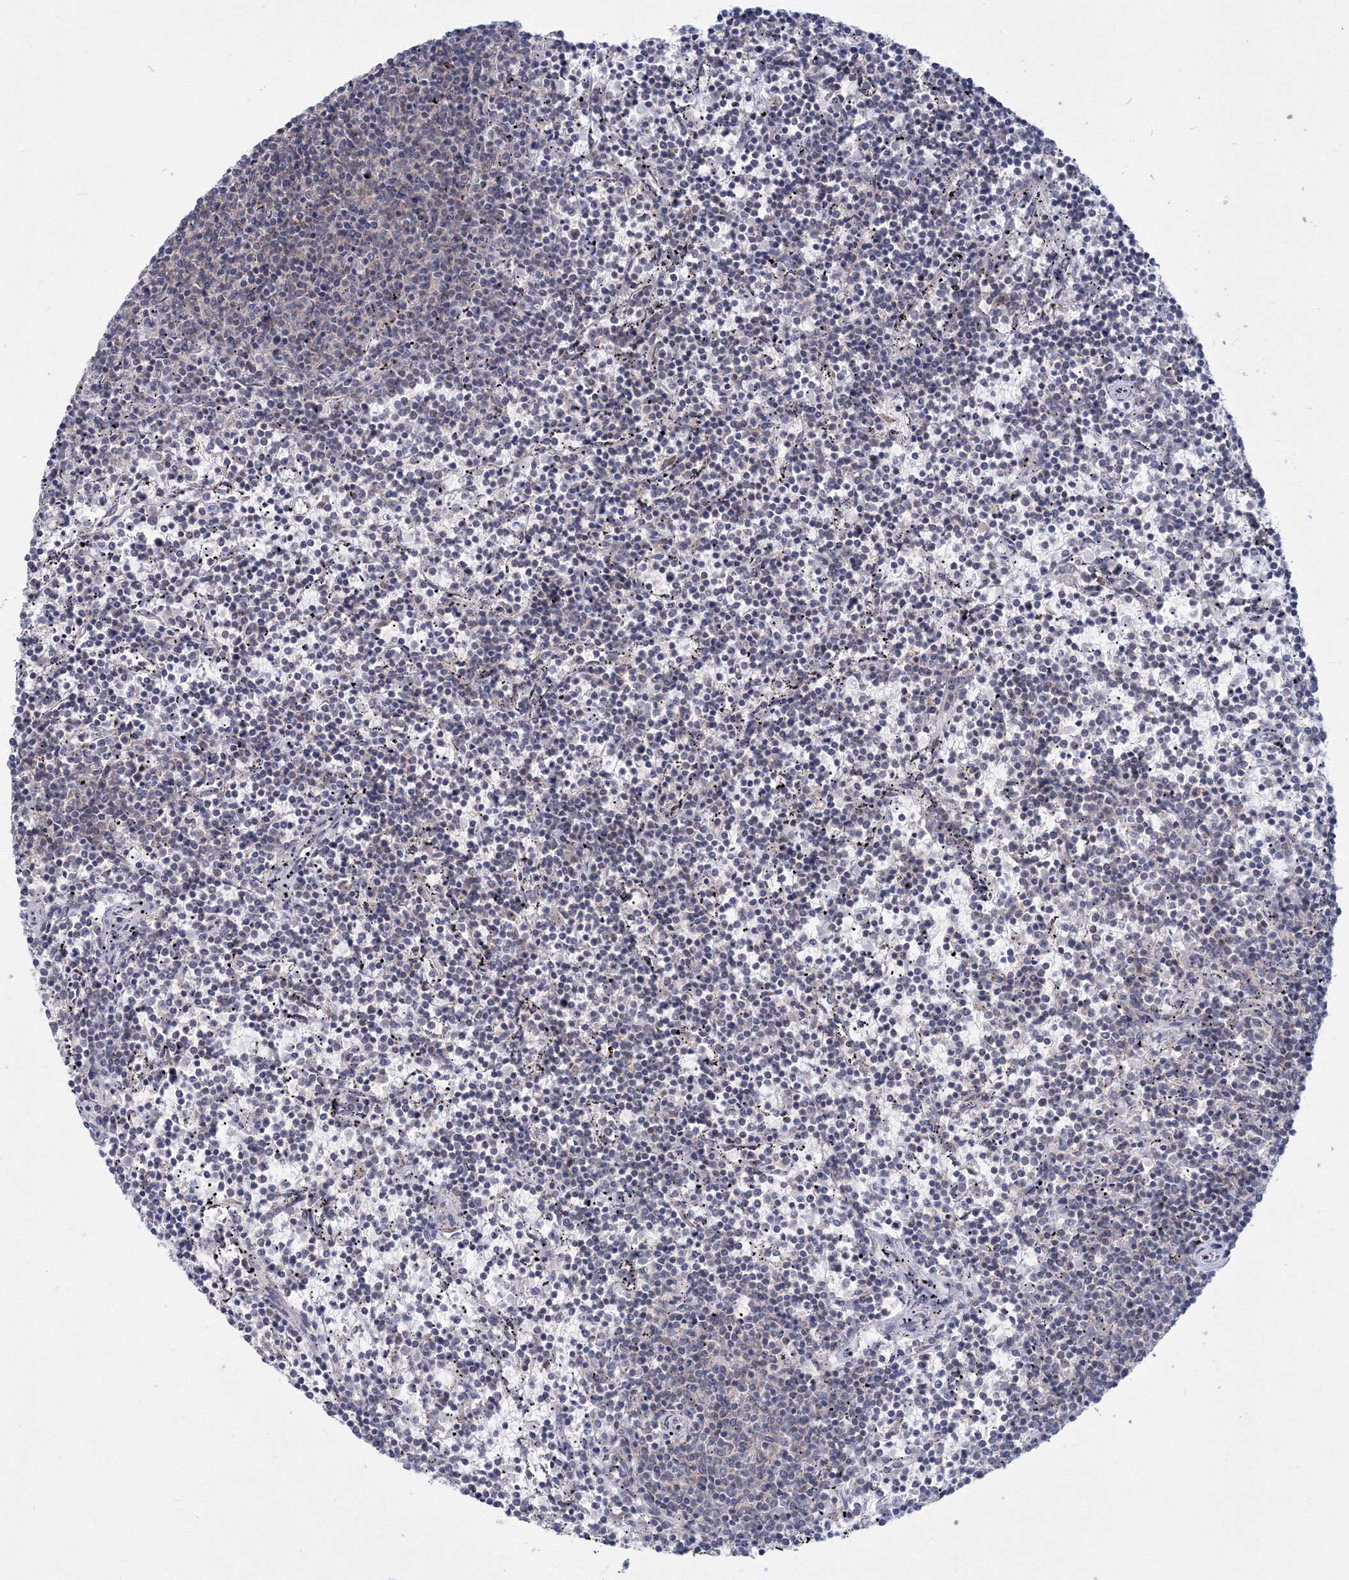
{"staining": {"intensity": "negative", "quantity": "none", "location": "none"}, "tissue": "lymphoma", "cell_type": "Tumor cells", "image_type": "cancer", "snomed": [{"axis": "morphology", "description": "Malignant lymphoma, non-Hodgkin's type, Low grade"}, {"axis": "topography", "description": "Spleen"}], "caption": "Immunohistochemistry (IHC) of human lymphoma exhibits no positivity in tumor cells.", "gene": "SF3B6", "patient": {"sex": "female", "age": 50}}